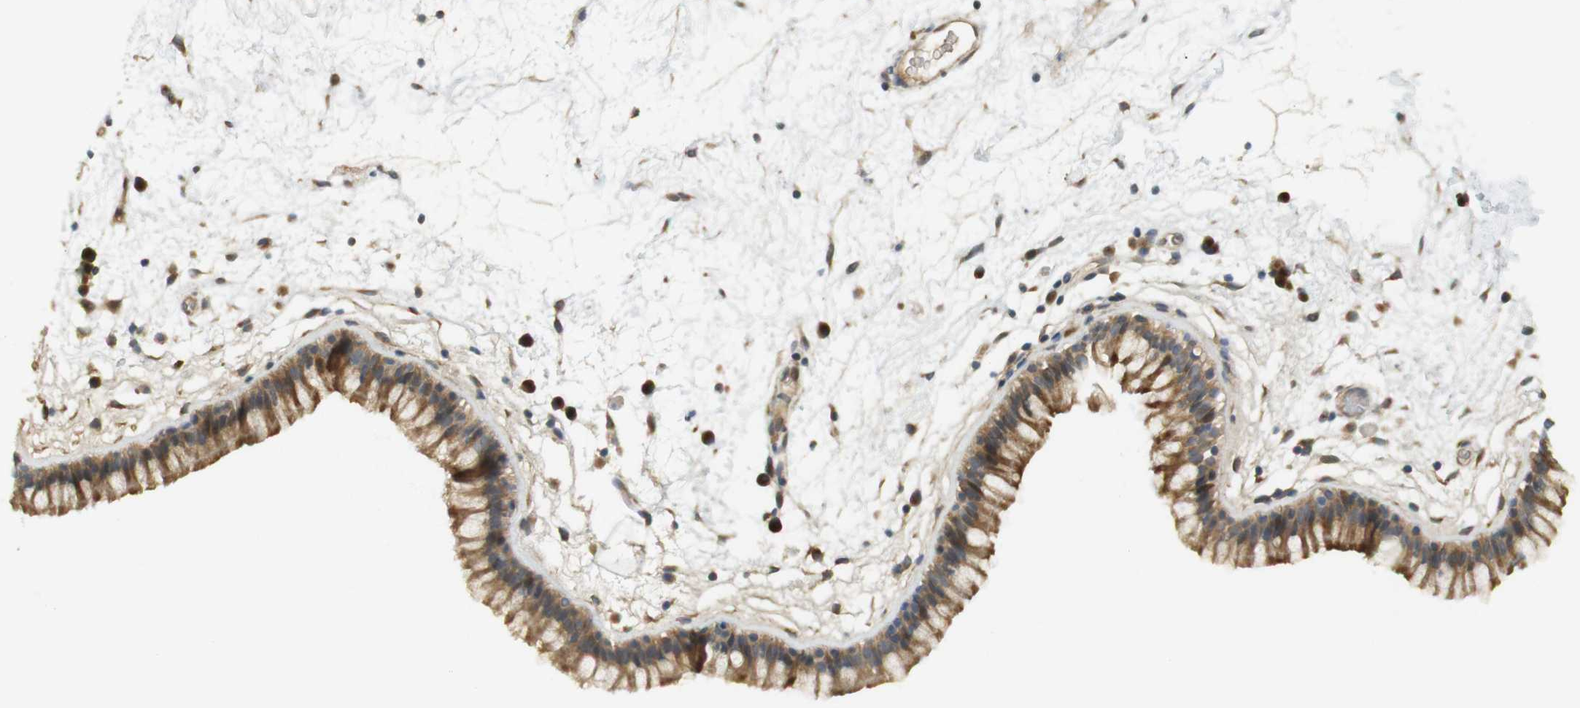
{"staining": {"intensity": "moderate", "quantity": ">75%", "location": "cytoplasmic/membranous"}, "tissue": "nasopharynx", "cell_type": "Respiratory epithelial cells", "image_type": "normal", "snomed": [{"axis": "morphology", "description": "Normal tissue, NOS"}, {"axis": "morphology", "description": "Inflammation, NOS"}, {"axis": "topography", "description": "Nasopharynx"}], "caption": "A micrograph of human nasopharynx stained for a protein reveals moderate cytoplasmic/membranous brown staining in respiratory epithelial cells. Immunohistochemistry (ihc) stains the protein of interest in brown and the nuclei are stained blue.", "gene": "CLRN3", "patient": {"sex": "male", "age": 48}}